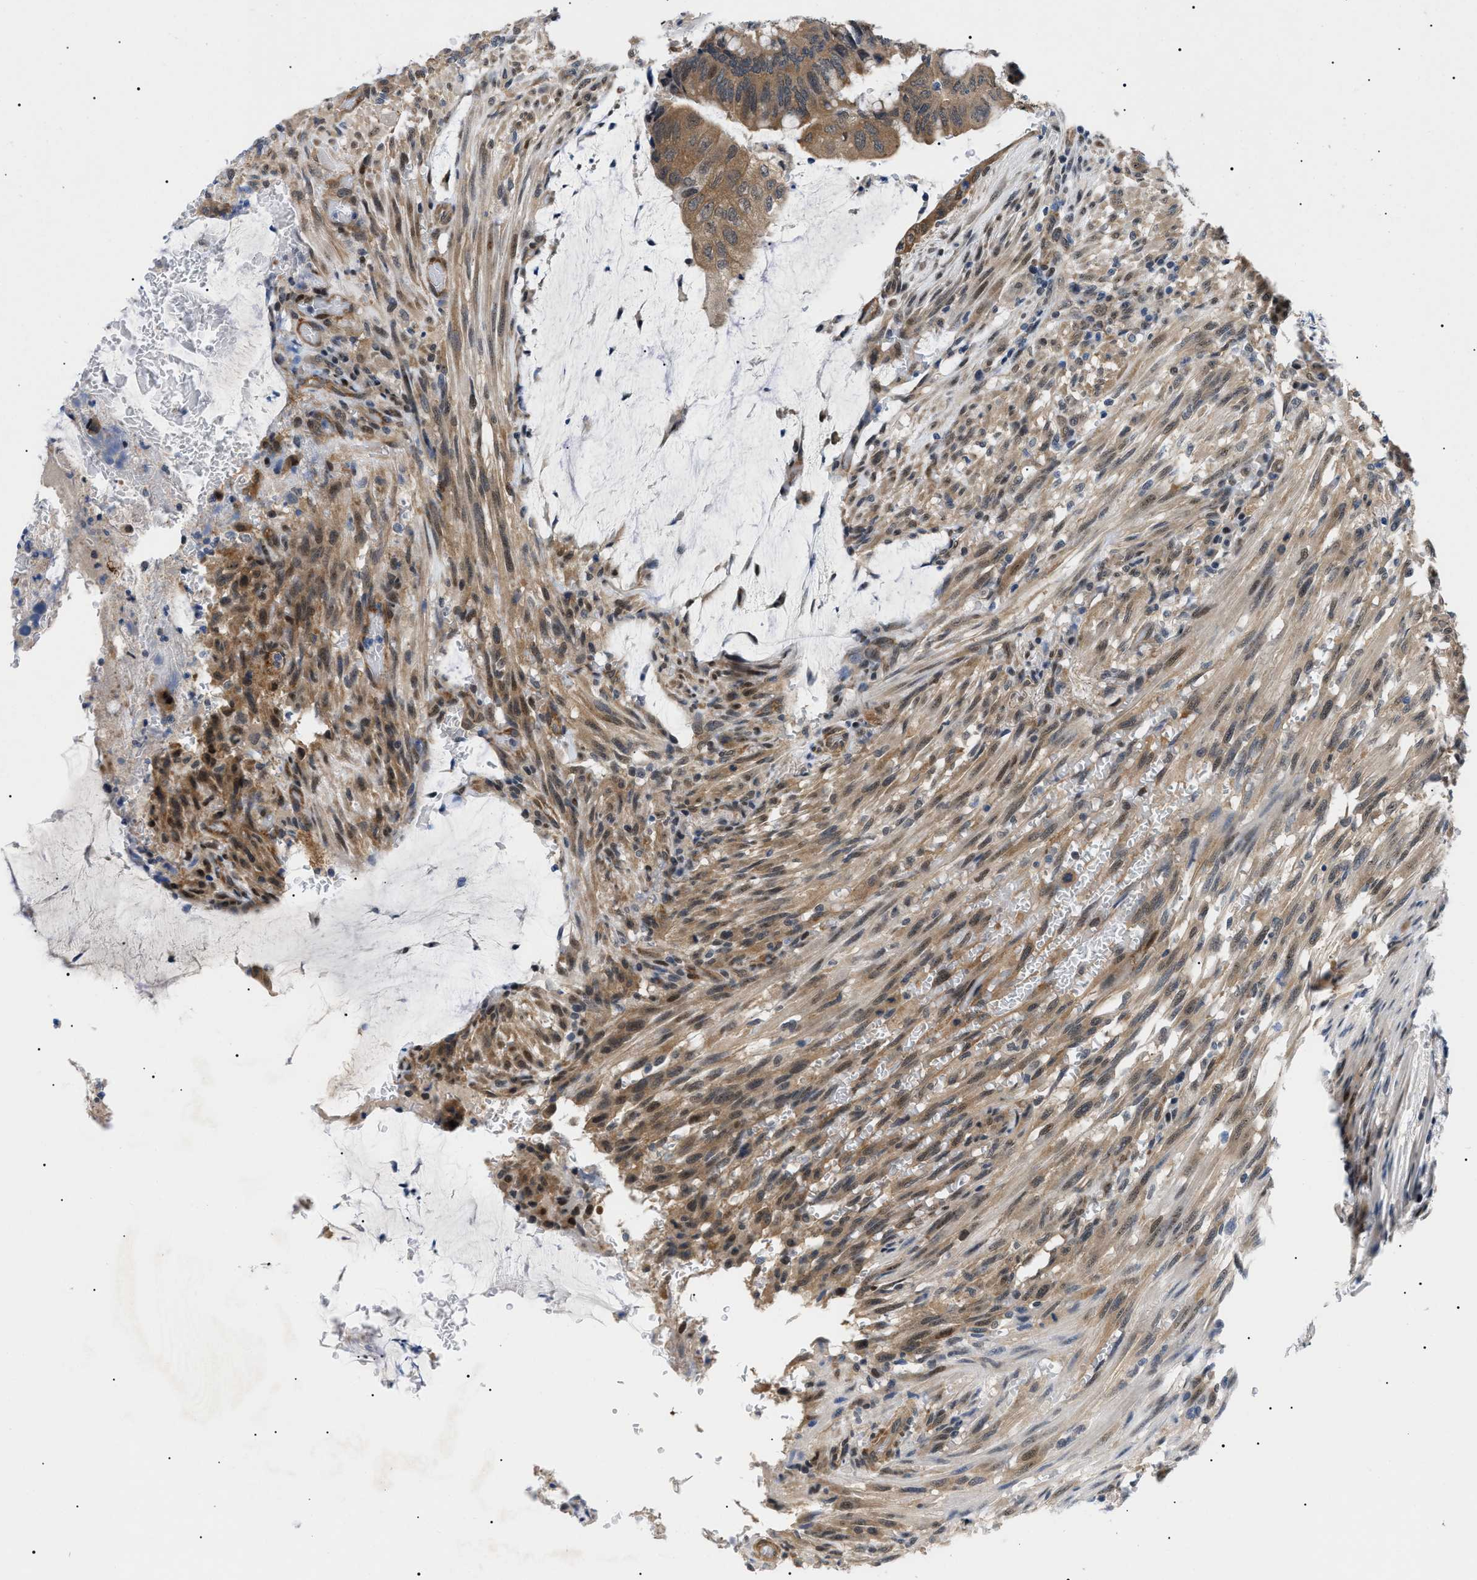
{"staining": {"intensity": "moderate", "quantity": ">75%", "location": "cytoplasmic/membranous"}, "tissue": "colorectal cancer", "cell_type": "Tumor cells", "image_type": "cancer", "snomed": [{"axis": "morphology", "description": "Normal tissue, NOS"}, {"axis": "morphology", "description": "Adenocarcinoma, NOS"}, {"axis": "topography", "description": "Rectum"}], "caption": "A histopathology image of human colorectal cancer stained for a protein reveals moderate cytoplasmic/membranous brown staining in tumor cells.", "gene": "GARRE1", "patient": {"sex": "male", "age": 92}}